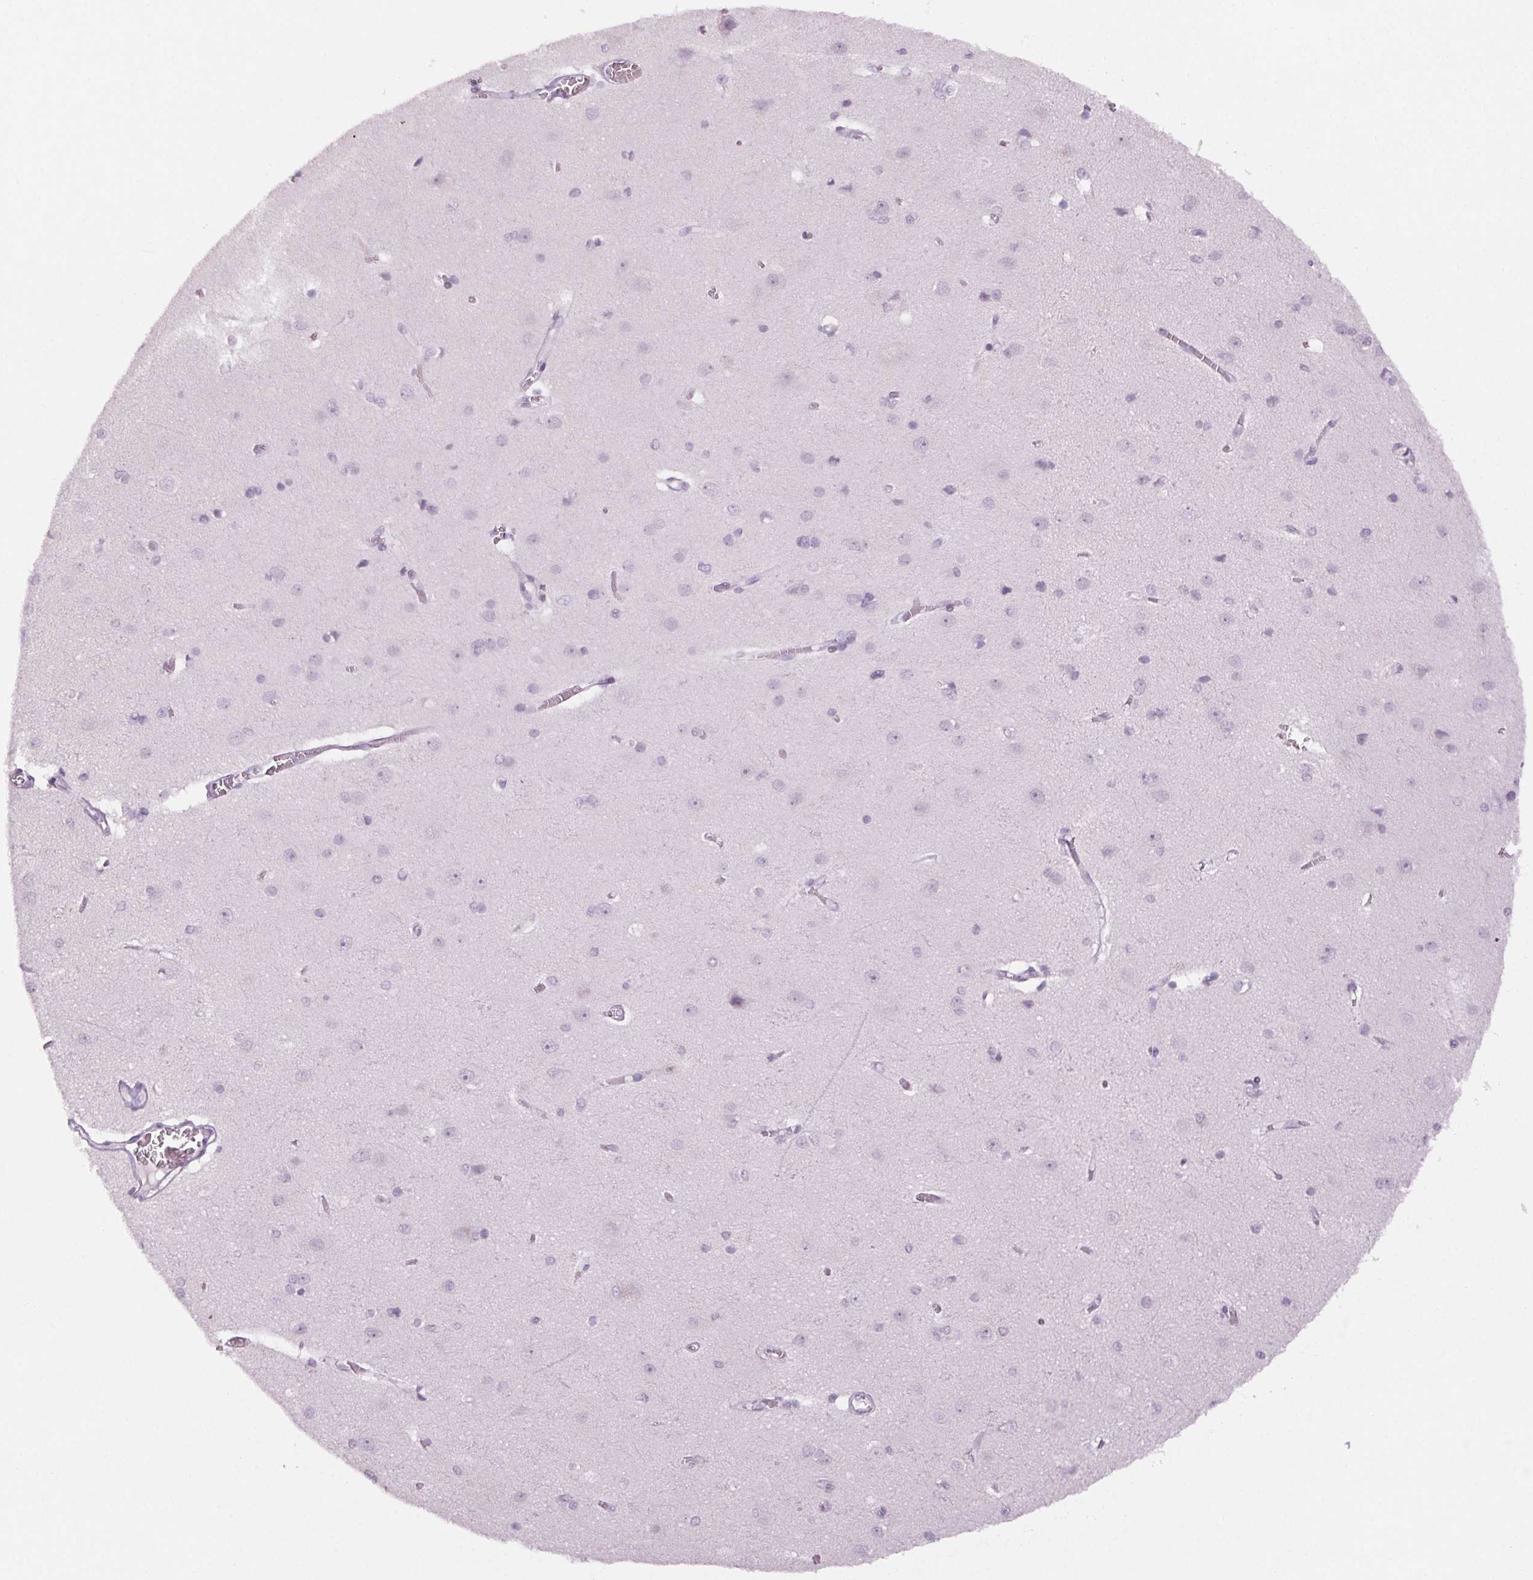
{"staining": {"intensity": "negative", "quantity": "none", "location": "none"}, "tissue": "cerebral cortex", "cell_type": "Endothelial cells", "image_type": "normal", "snomed": [{"axis": "morphology", "description": "Normal tissue, NOS"}, {"axis": "topography", "description": "Cerebral cortex"}], "caption": "High power microscopy photomicrograph of an IHC image of unremarkable cerebral cortex, revealing no significant positivity in endothelial cells.", "gene": "SLC6A19", "patient": {"sex": "male", "age": 37}}